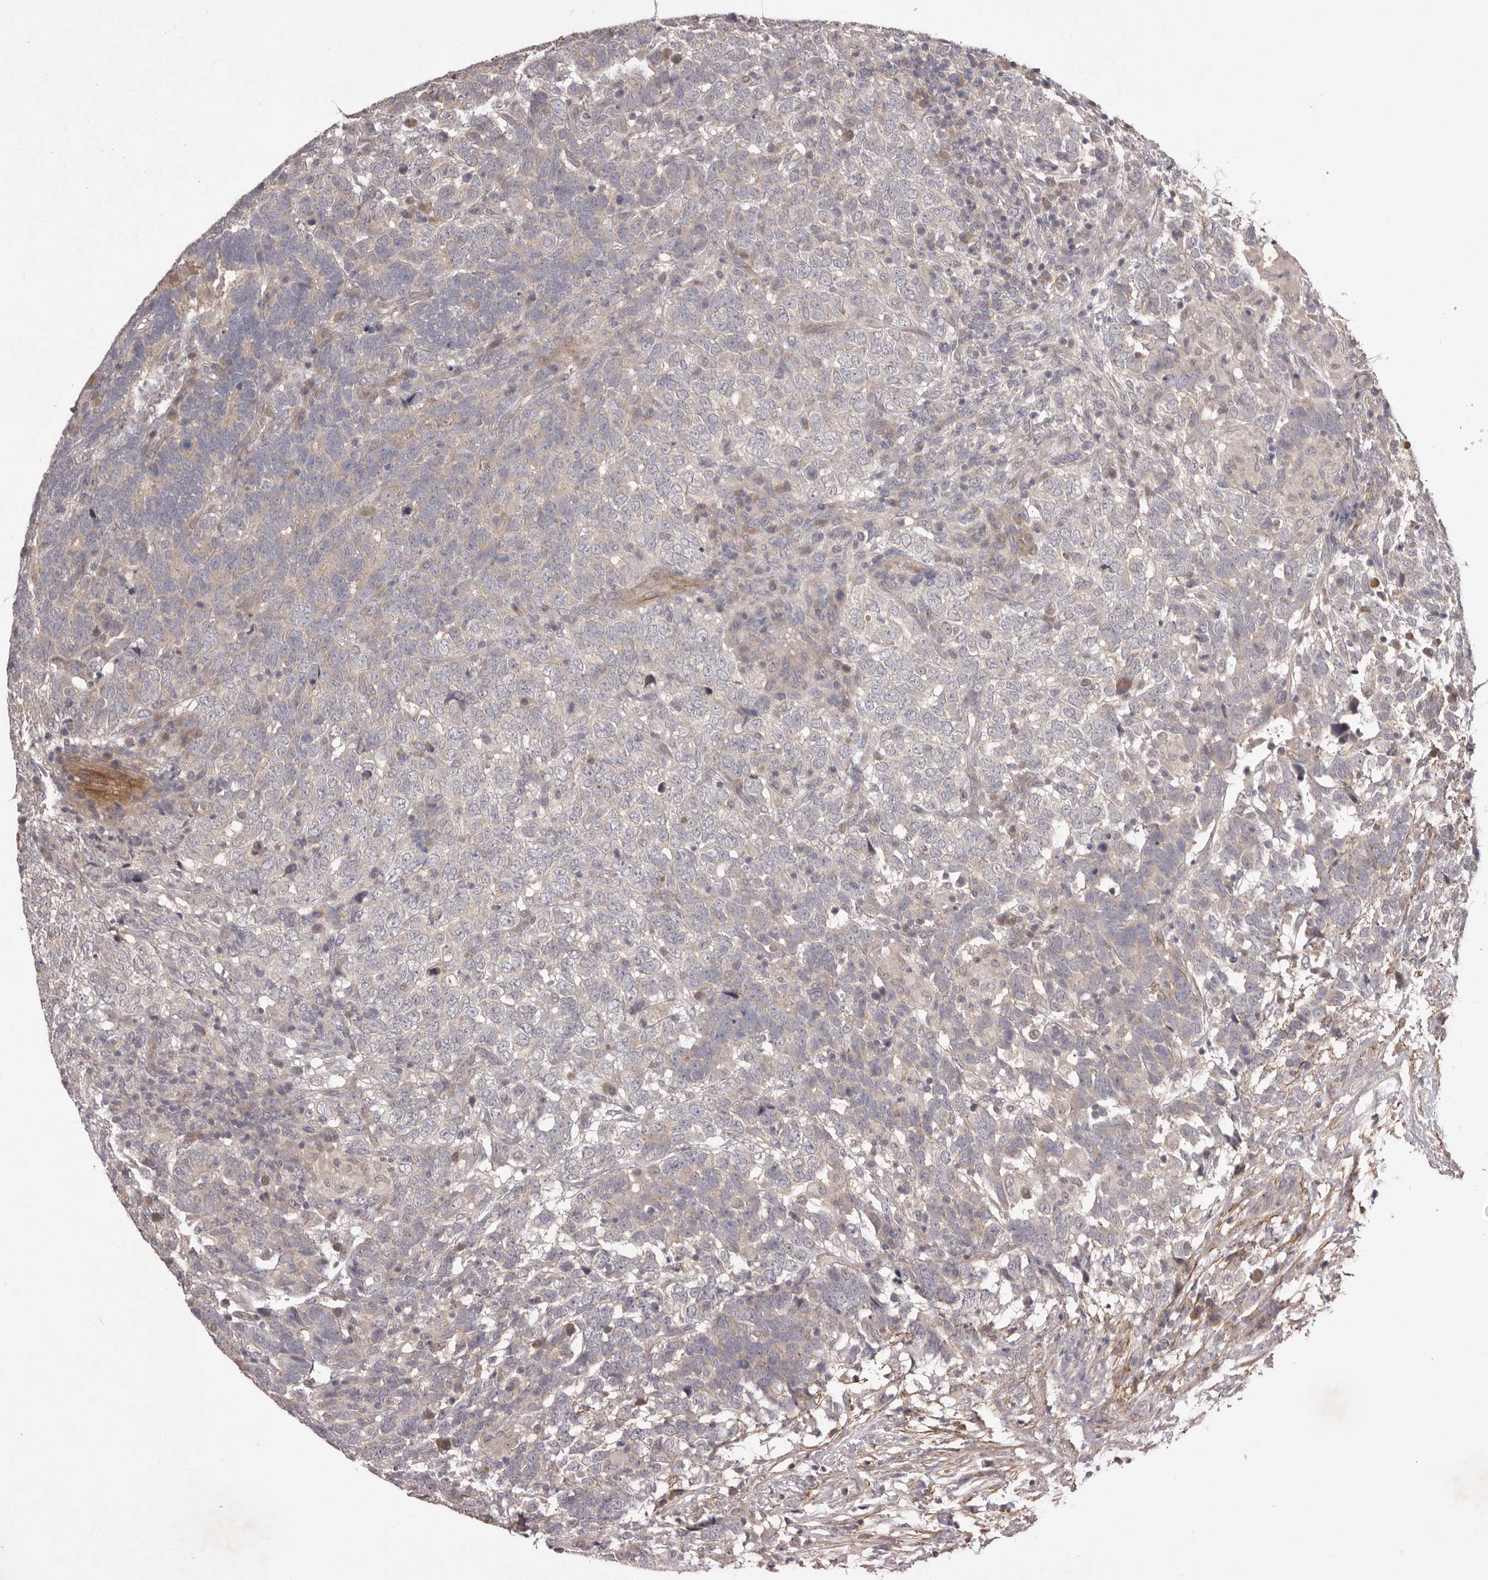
{"staining": {"intensity": "negative", "quantity": "none", "location": "none"}, "tissue": "testis cancer", "cell_type": "Tumor cells", "image_type": "cancer", "snomed": [{"axis": "morphology", "description": "Carcinoma, Embryonal, NOS"}, {"axis": "topography", "description": "Testis"}], "caption": "Tumor cells show no significant positivity in embryonal carcinoma (testis).", "gene": "HBS1L", "patient": {"sex": "male", "age": 26}}